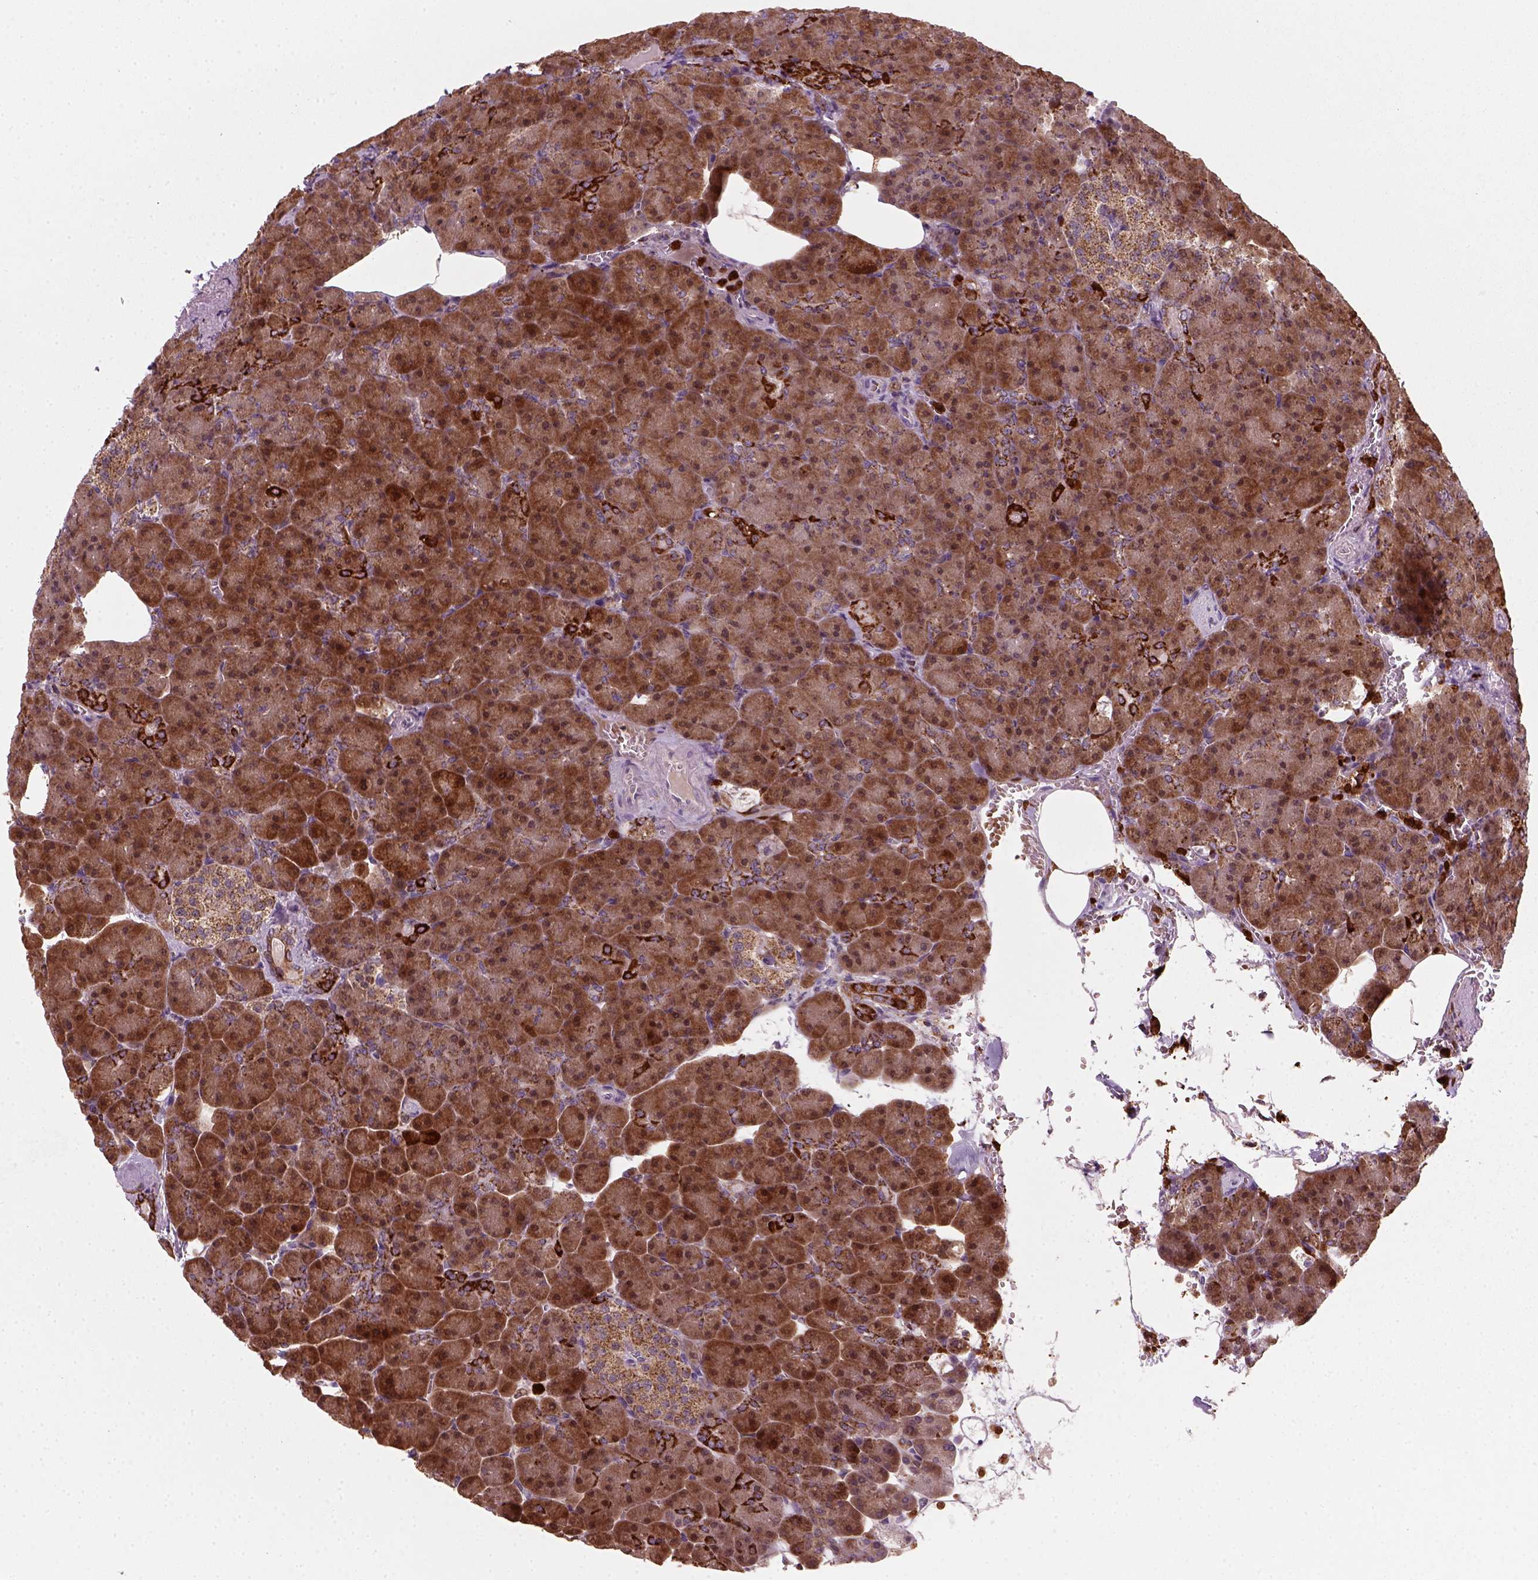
{"staining": {"intensity": "strong", "quantity": ">75%", "location": "cytoplasmic/membranous"}, "tissue": "pancreas", "cell_type": "Exocrine glandular cells", "image_type": "normal", "snomed": [{"axis": "morphology", "description": "Normal tissue, NOS"}, {"axis": "topography", "description": "Pancreas"}], "caption": "Human pancreas stained for a protein (brown) displays strong cytoplasmic/membranous positive expression in approximately >75% of exocrine glandular cells.", "gene": "NUDT16L1", "patient": {"sex": "female", "age": 74}}